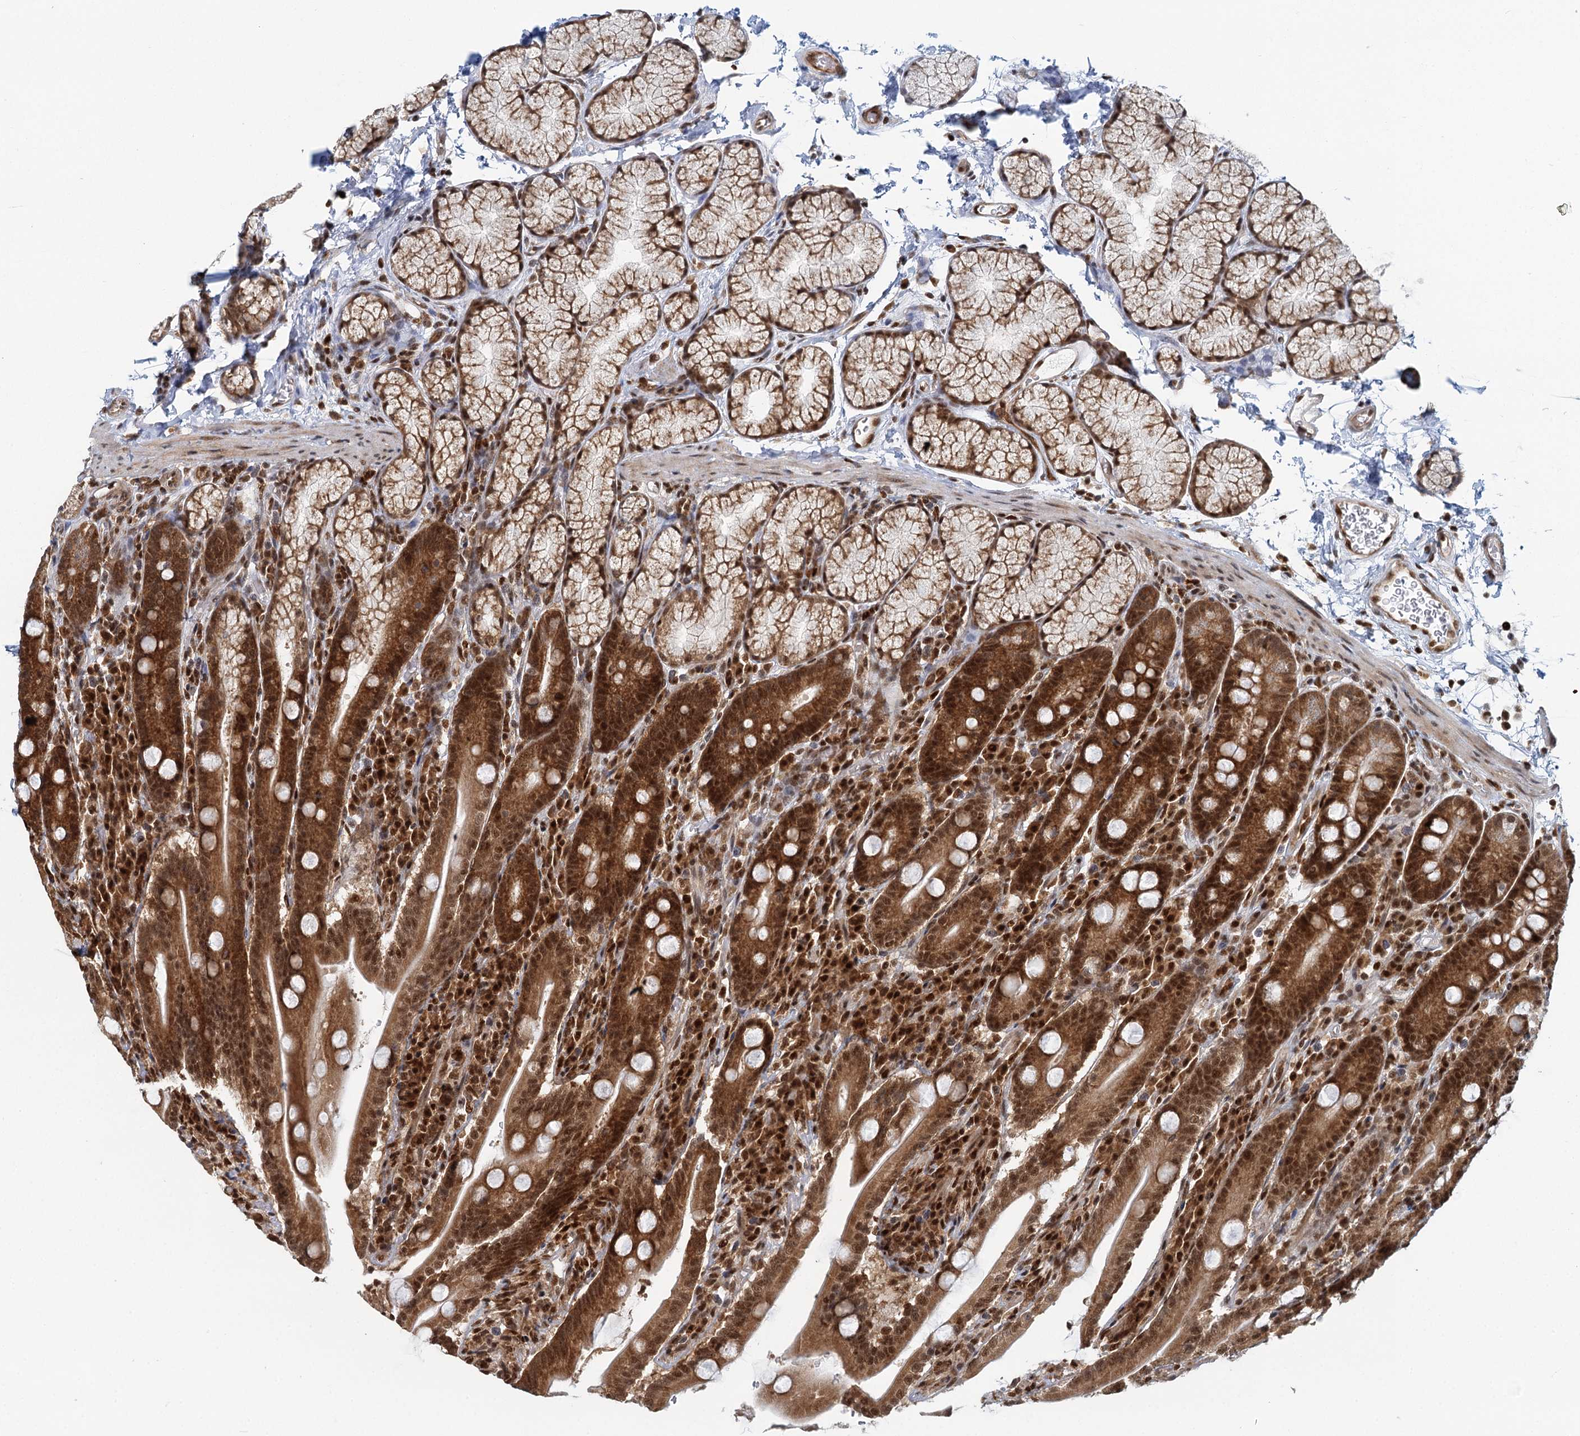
{"staining": {"intensity": "strong", "quantity": ">75%", "location": "cytoplasmic/membranous,nuclear"}, "tissue": "duodenum", "cell_type": "Glandular cells", "image_type": "normal", "snomed": [{"axis": "morphology", "description": "Normal tissue, NOS"}, {"axis": "topography", "description": "Duodenum"}], "caption": "This histopathology image exhibits IHC staining of benign duodenum, with high strong cytoplasmic/membranous,nuclear expression in approximately >75% of glandular cells.", "gene": "GPATCH11", "patient": {"sex": "male", "age": 35}}